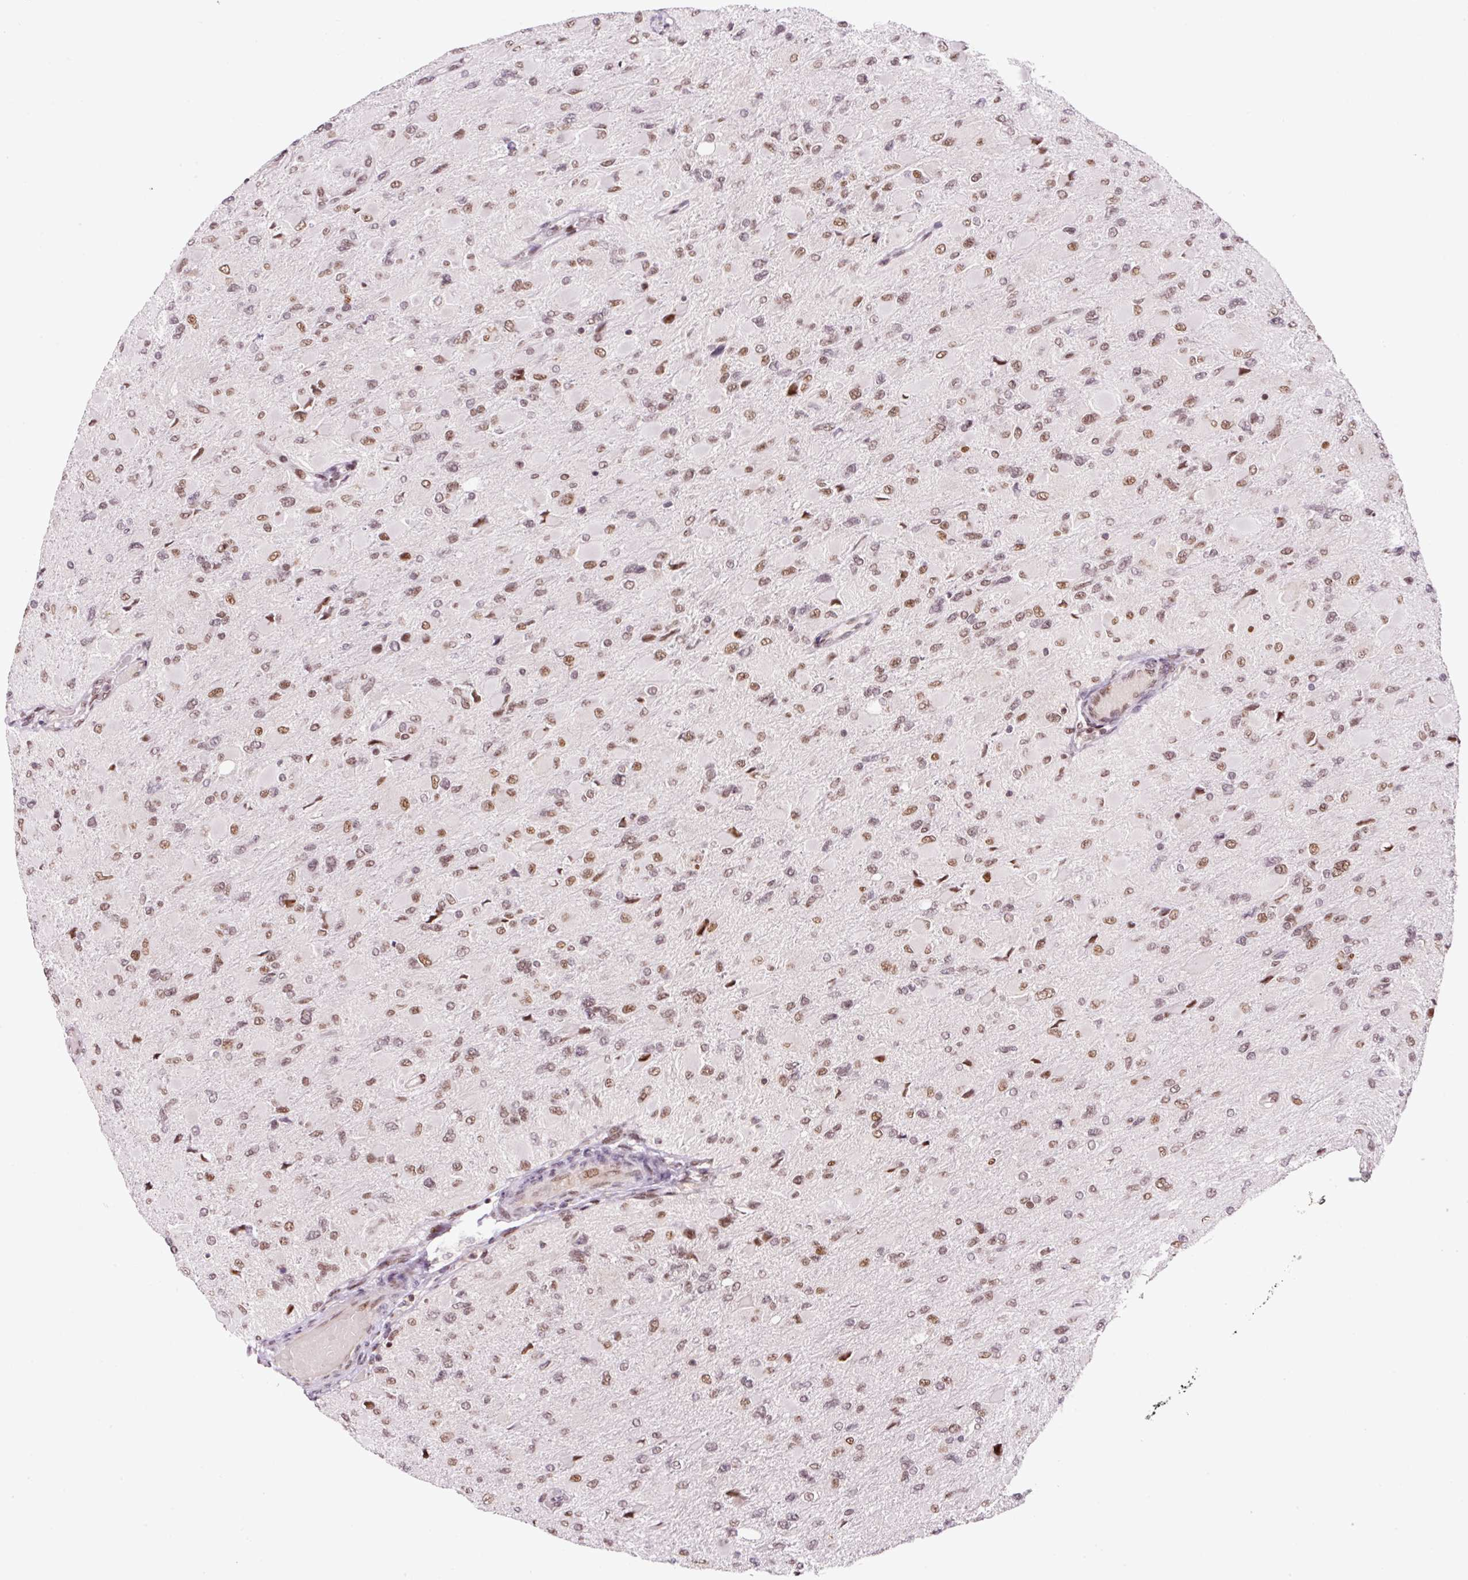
{"staining": {"intensity": "moderate", "quantity": ">75%", "location": "nuclear"}, "tissue": "glioma", "cell_type": "Tumor cells", "image_type": "cancer", "snomed": [{"axis": "morphology", "description": "Glioma, malignant, High grade"}, {"axis": "topography", "description": "Cerebral cortex"}], "caption": "Protein expression by immunohistochemistry shows moderate nuclear expression in about >75% of tumor cells in malignant high-grade glioma.", "gene": "CCNL2", "patient": {"sex": "female", "age": 36}}